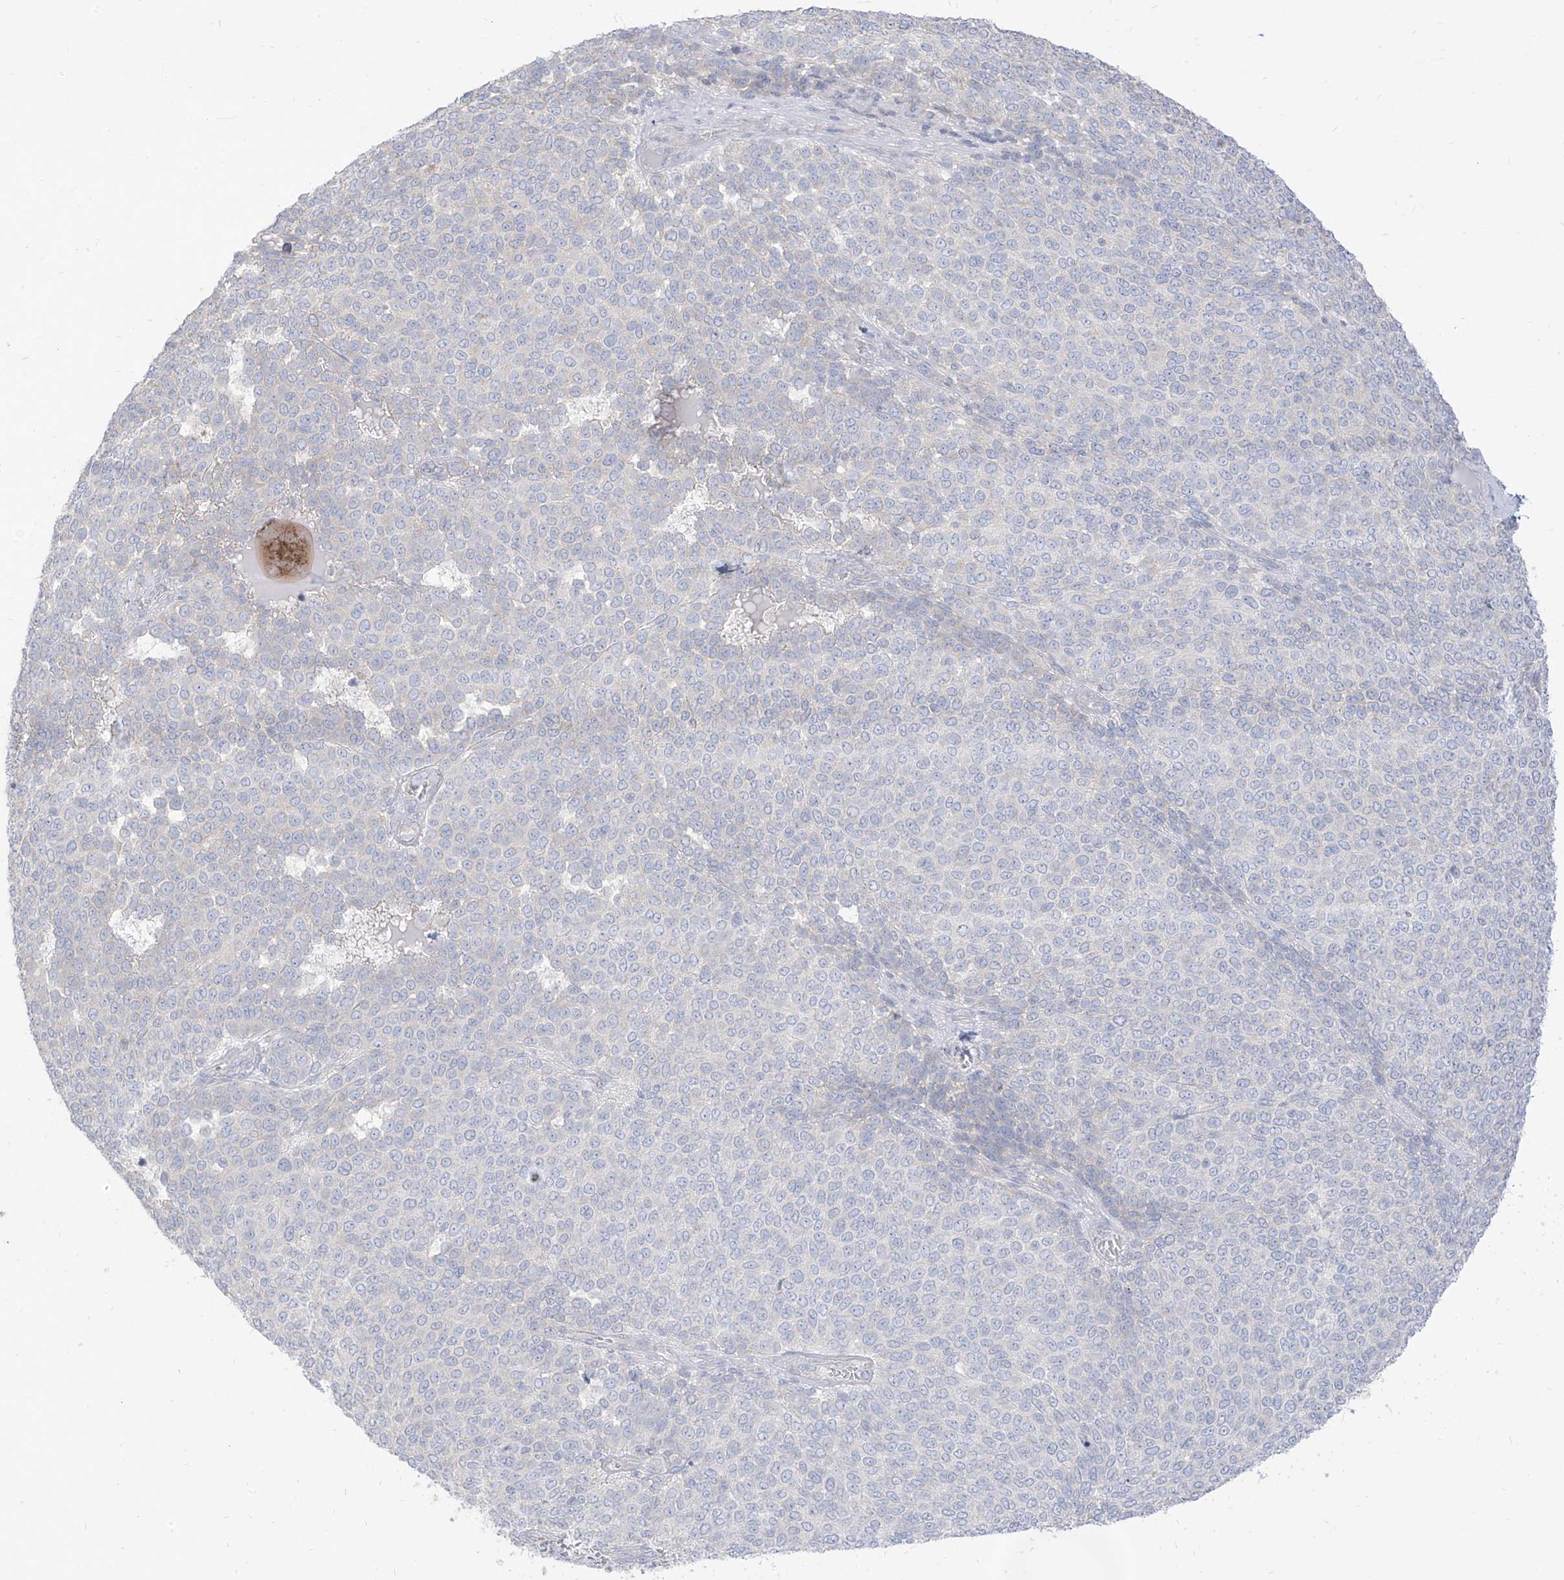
{"staining": {"intensity": "negative", "quantity": "none", "location": "none"}, "tissue": "melanoma", "cell_type": "Tumor cells", "image_type": "cancer", "snomed": [{"axis": "morphology", "description": "Malignant melanoma, NOS"}, {"axis": "topography", "description": "Skin"}], "caption": "Tumor cells show no significant expression in malignant melanoma.", "gene": "ARHGEF40", "patient": {"sex": "male", "age": 49}}